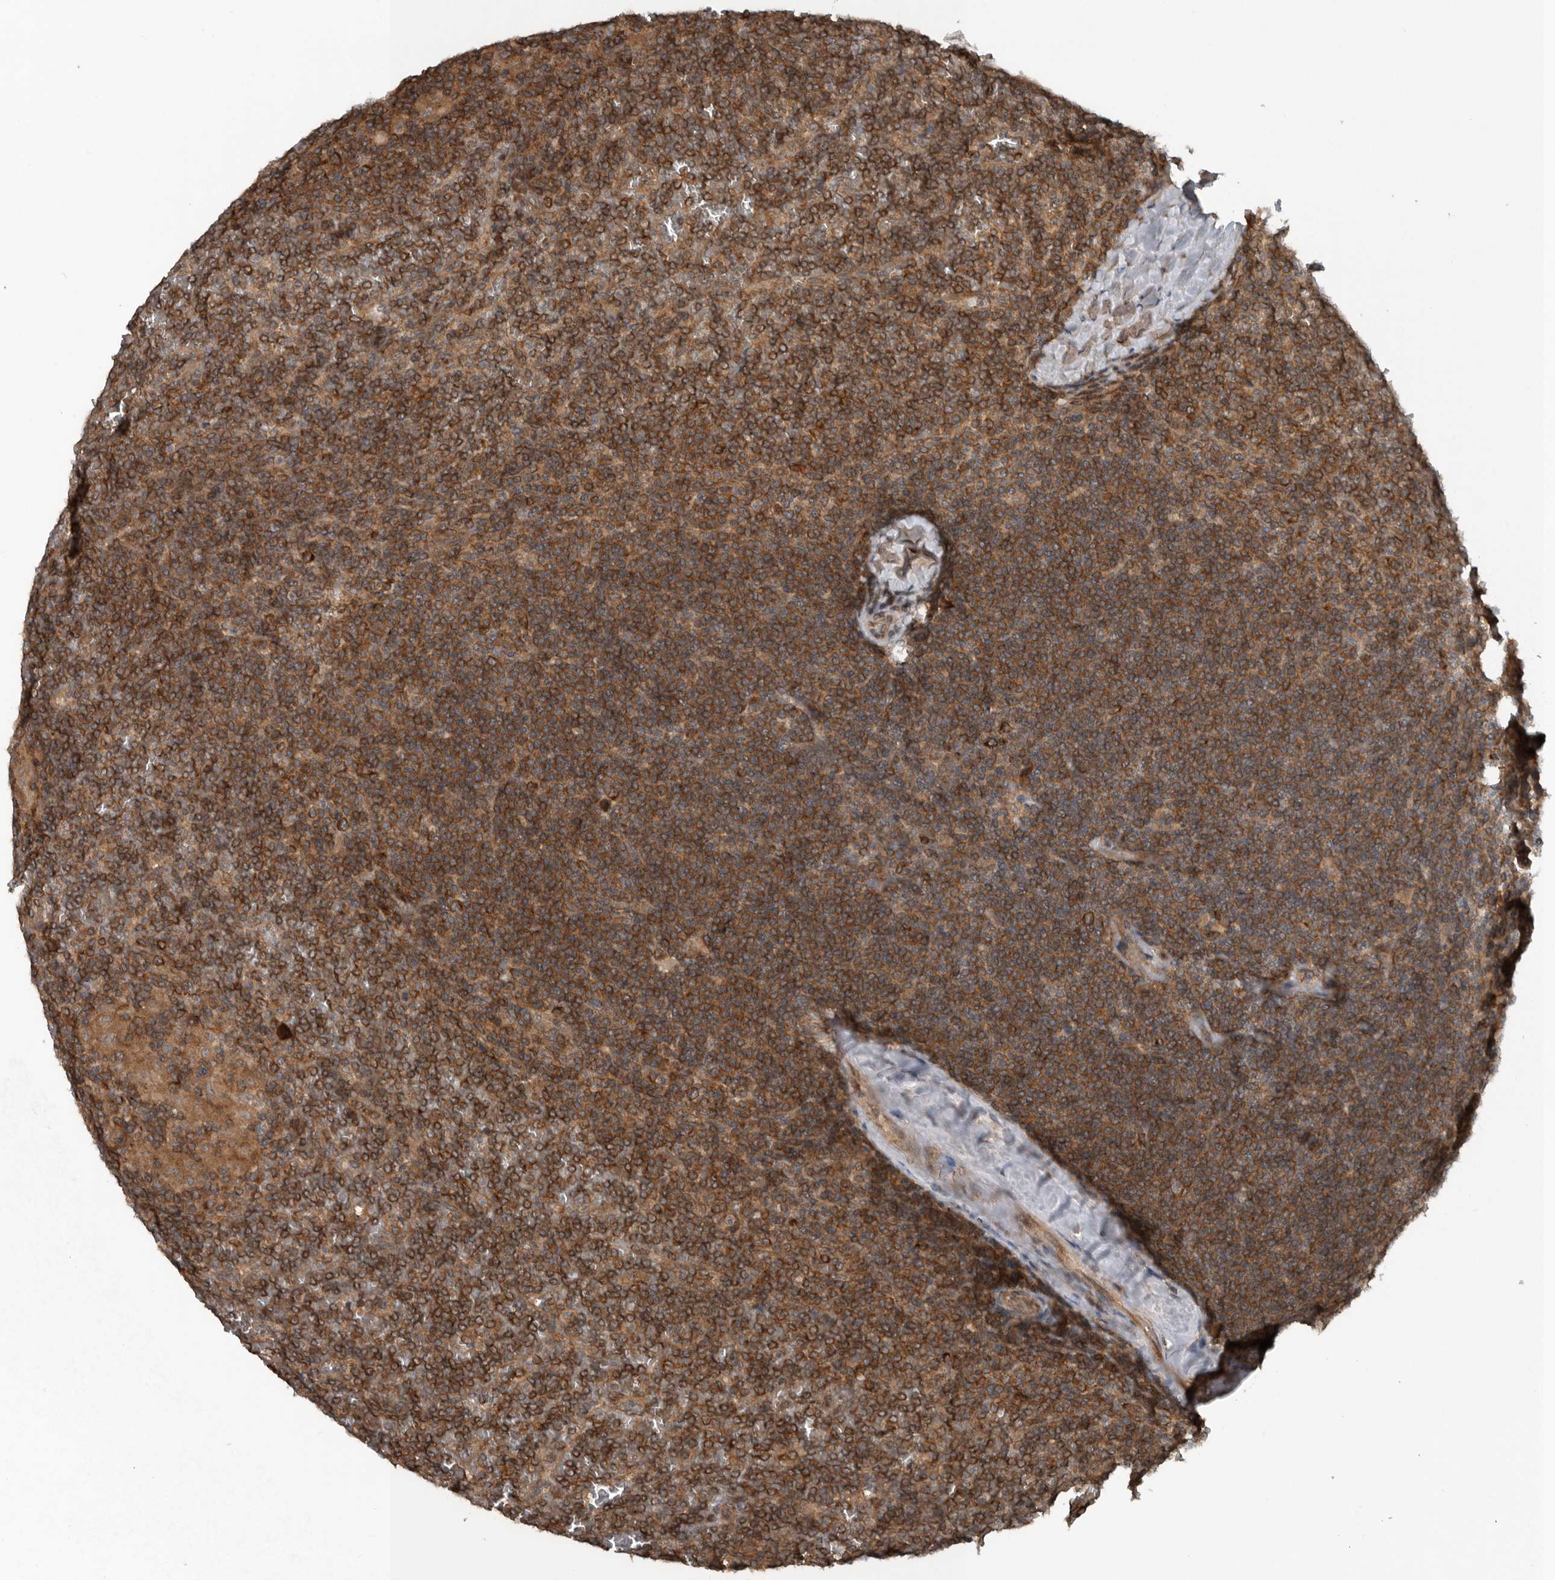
{"staining": {"intensity": "strong", "quantity": ">75%", "location": "cytoplasmic/membranous"}, "tissue": "lymphoma", "cell_type": "Tumor cells", "image_type": "cancer", "snomed": [{"axis": "morphology", "description": "Malignant lymphoma, non-Hodgkin's type, Low grade"}, {"axis": "topography", "description": "Spleen"}], "caption": "Protein expression by immunohistochemistry reveals strong cytoplasmic/membranous positivity in approximately >75% of tumor cells in lymphoma.", "gene": "AMFR", "patient": {"sex": "female", "age": 19}}